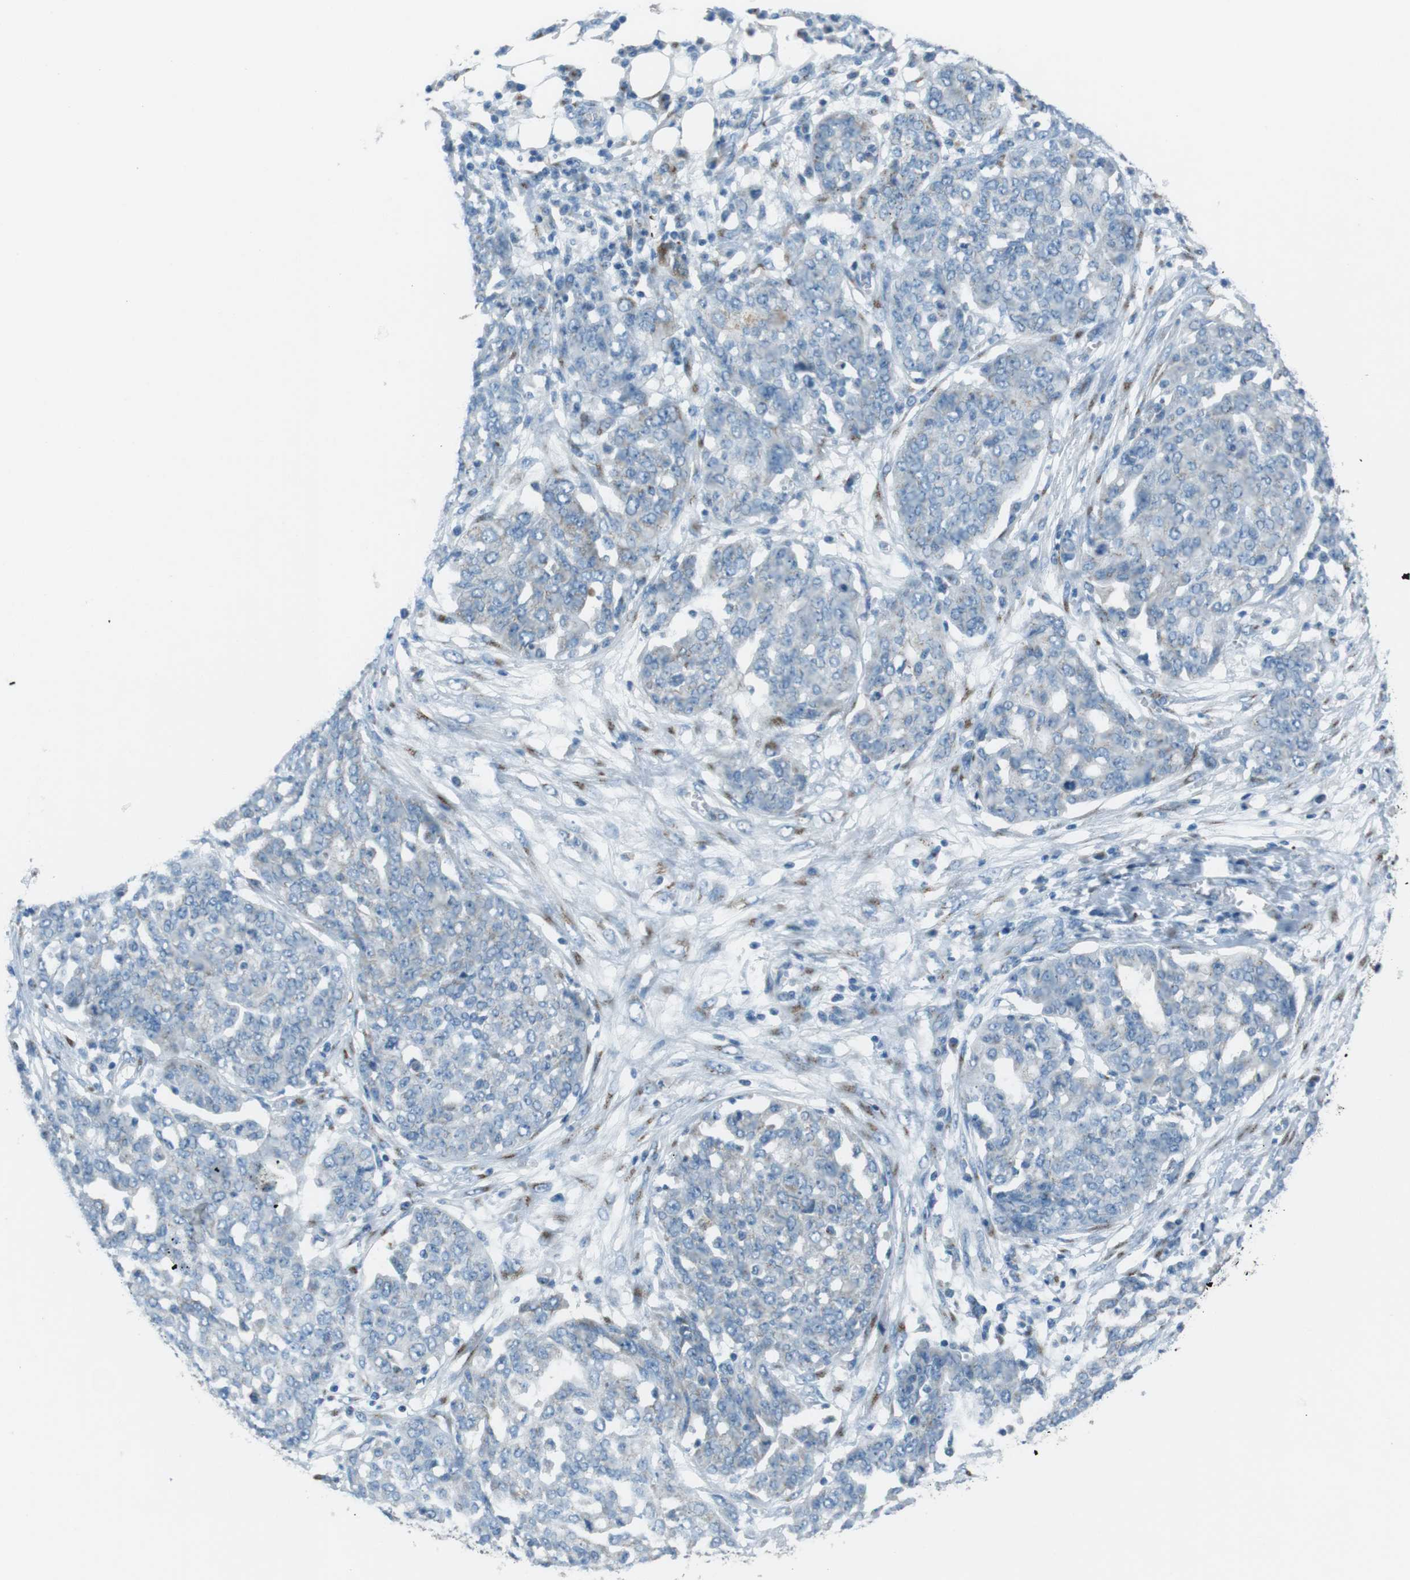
{"staining": {"intensity": "negative", "quantity": "none", "location": "none"}, "tissue": "ovarian cancer", "cell_type": "Tumor cells", "image_type": "cancer", "snomed": [{"axis": "morphology", "description": "Cystadenocarcinoma, serous, NOS"}, {"axis": "topography", "description": "Soft tissue"}, {"axis": "topography", "description": "Ovary"}], "caption": "Ovarian cancer was stained to show a protein in brown. There is no significant staining in tumor cells. (DAB (3,3'-diaminobenzidine) immunohistochemistry, high magnification).", "gene": "TXNDC15", "patient": {"sex": "female", "age": 57}}